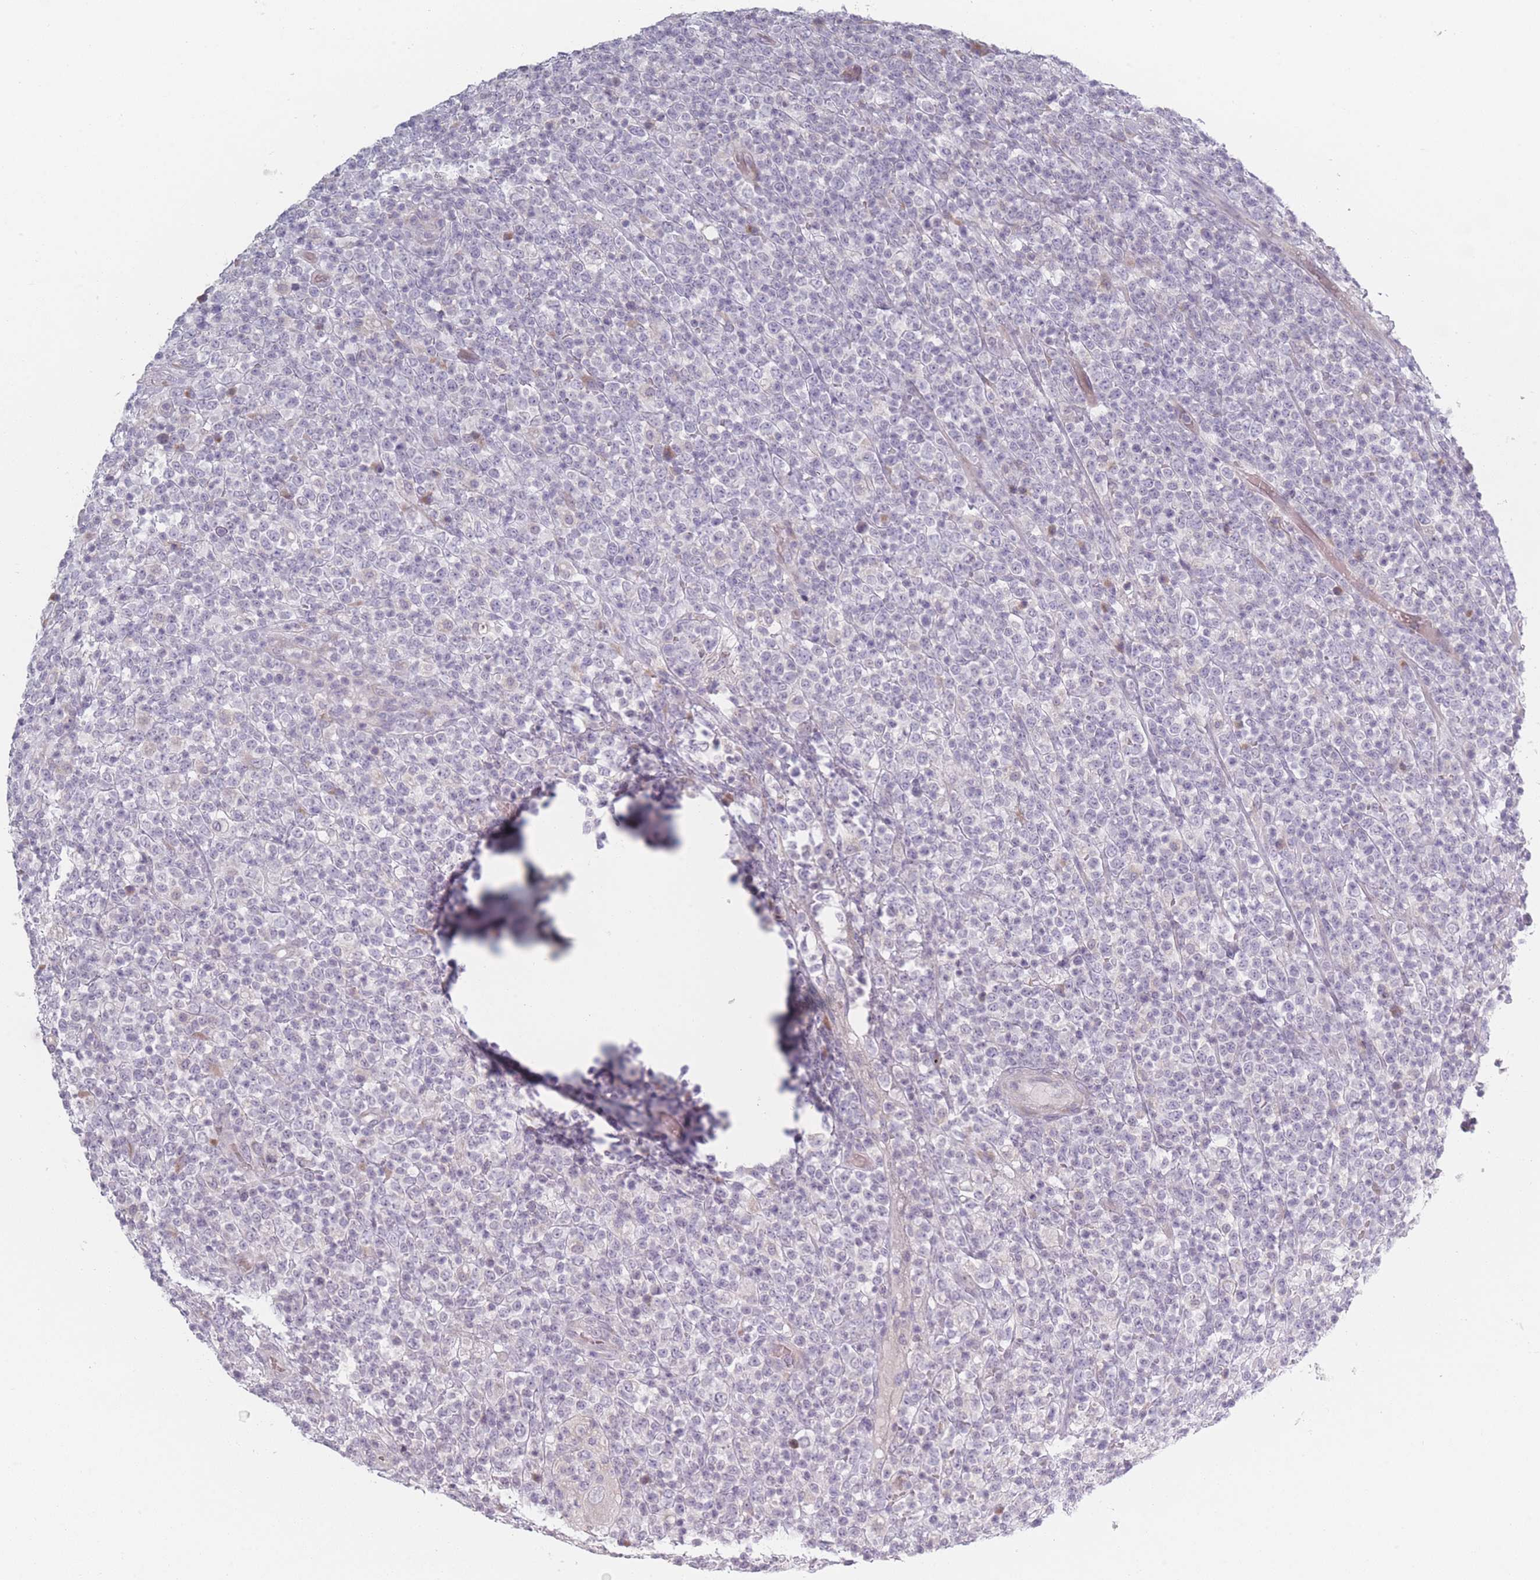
{"staining": {"intensity": "negative", "quantity": "none", "location": "none"}, "tissue": "lymphoma", "cell_type": "Tumor cells", "image_type": "cancer", "snomed": [{"axis": "morphology", "description": "Malignant lymphoma, non-Hodgkin's type, High grade"}, {"axis": "topography", "description": "Colon"}], "caption": "This is an immunohistochemistry image of human high-grade malignant lymphoma, non-Hodgkin's type. There is no expression in tumor cells.", "gene": "RASL10B", "patient": {"sex": "female", "age": 53}}